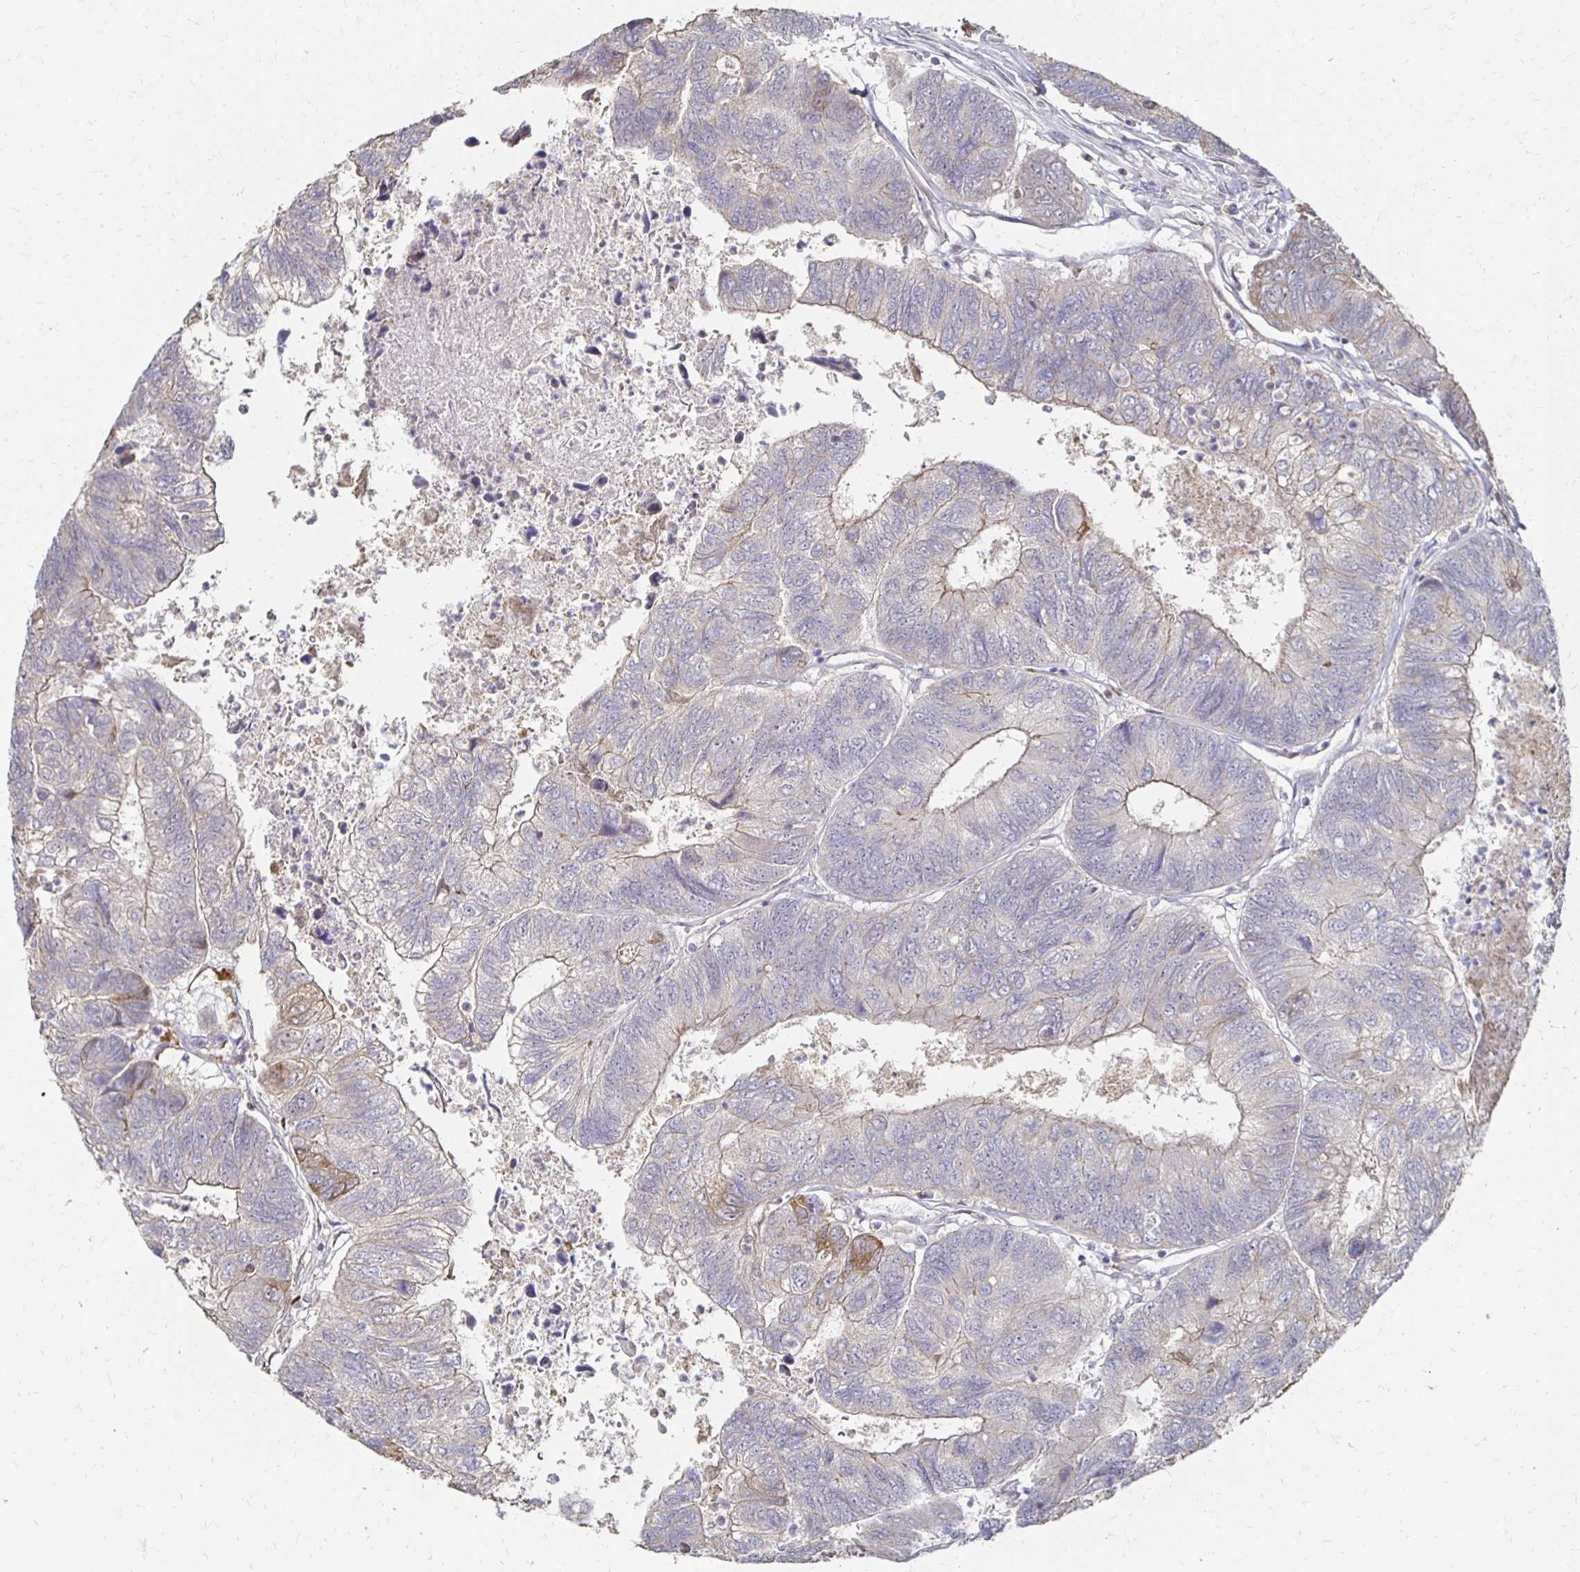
{"staining": {"intensity": "moderate", "quantity": "<25%", "location": "cytoplasmic/membranous"}, "tissue": "colorectal cancer", "cell_type": "Tumor cells", "image_type": "cancer", "snomed": [{"axis": "morphology", "description": "Adenocarcinoma, NOS"}, {"axis": "topography", "description": "Colon"}], "caption": "Adenocarcinoma (colorectal) was stained to show a protein in brown. There is low levels of moderate cytoplasmic/membranous expression in about <25% of tumor cells.", "gene": "ZNF727", "patient": {"sex": "female", "age": 67}}